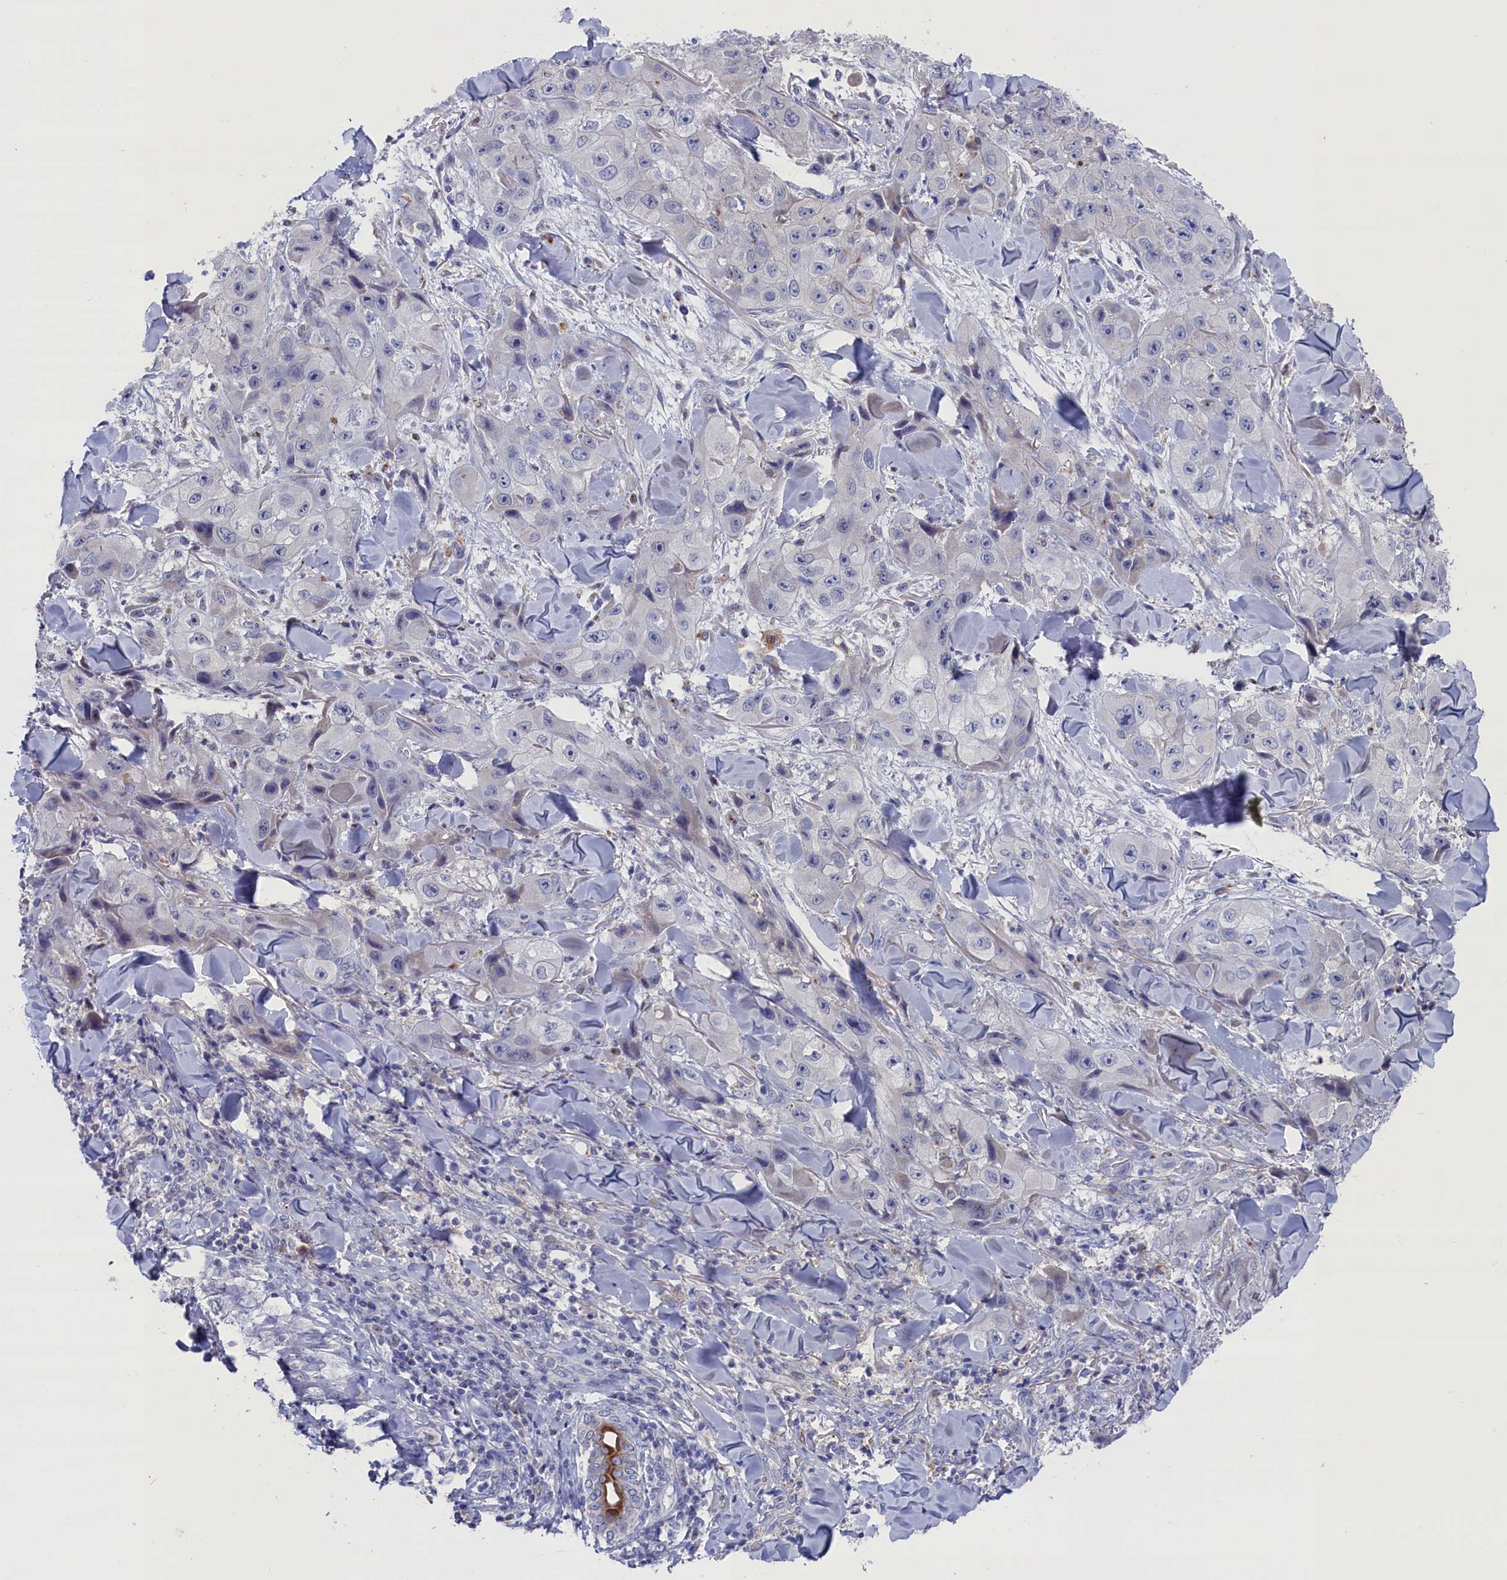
{"staining": {"intensity": "weak", "quantity": "<25%", "location": "cytoplasmic/membranous"}, "tissue": "skin cancer", "cell_type": "Tumor cells", "image_type": "cancer", "snomed": [{"axis": "morphology", "description": "Squamous cell carcinoma, NOS"}, {"axis": "topography", "description": "Skin"}, {"axis": "topography", "description": "Subcutis"}], "caption": "Tumor cells are negative for brown protein staining in squamous cell carcinoma (skin).", "gene": "GPR108", "patient": {"sex": "male", "age": 73}}